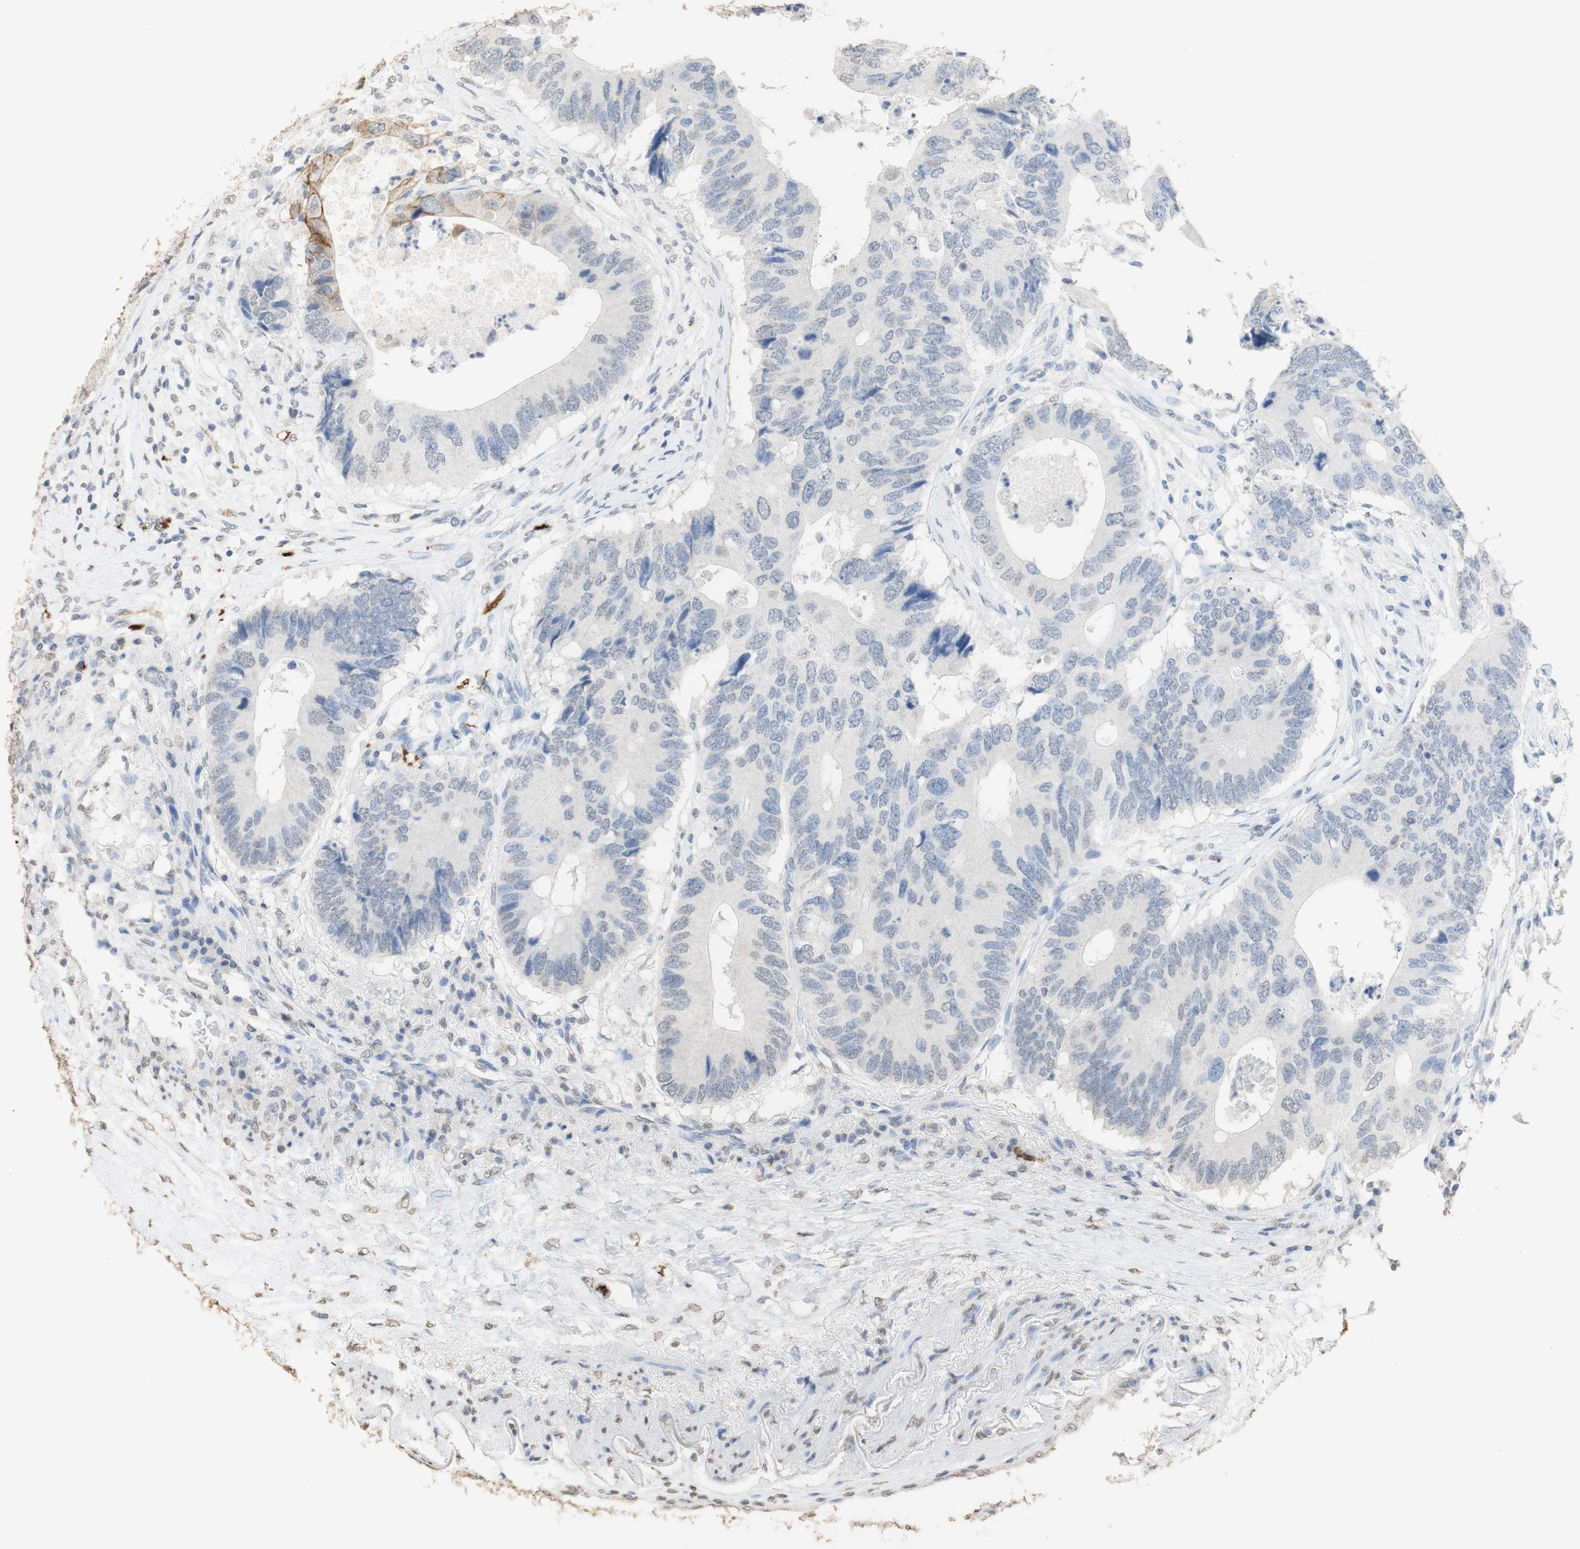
{"staining": {"intensity": "moderate", "quantity": "<25%", "location": "cytoplasmic/membranous"}, "tissue": "colorectal cancer", "cell_type": "Tumor cells", "image_type": "cancer", "snomed": [{"axis": "morphology", "description": "Adenocarcinoma, NOS"}, {"axis": "topography", "description": "Colon"}], "caption": "A low amount of moderate cytoplasmic/membranous positivity is identified in about <25% of tumor cells in adenocarcinoma (colorectal) tissue.", "gene": "L1CAM", "patient": {"sex": "male", "age": 71}}